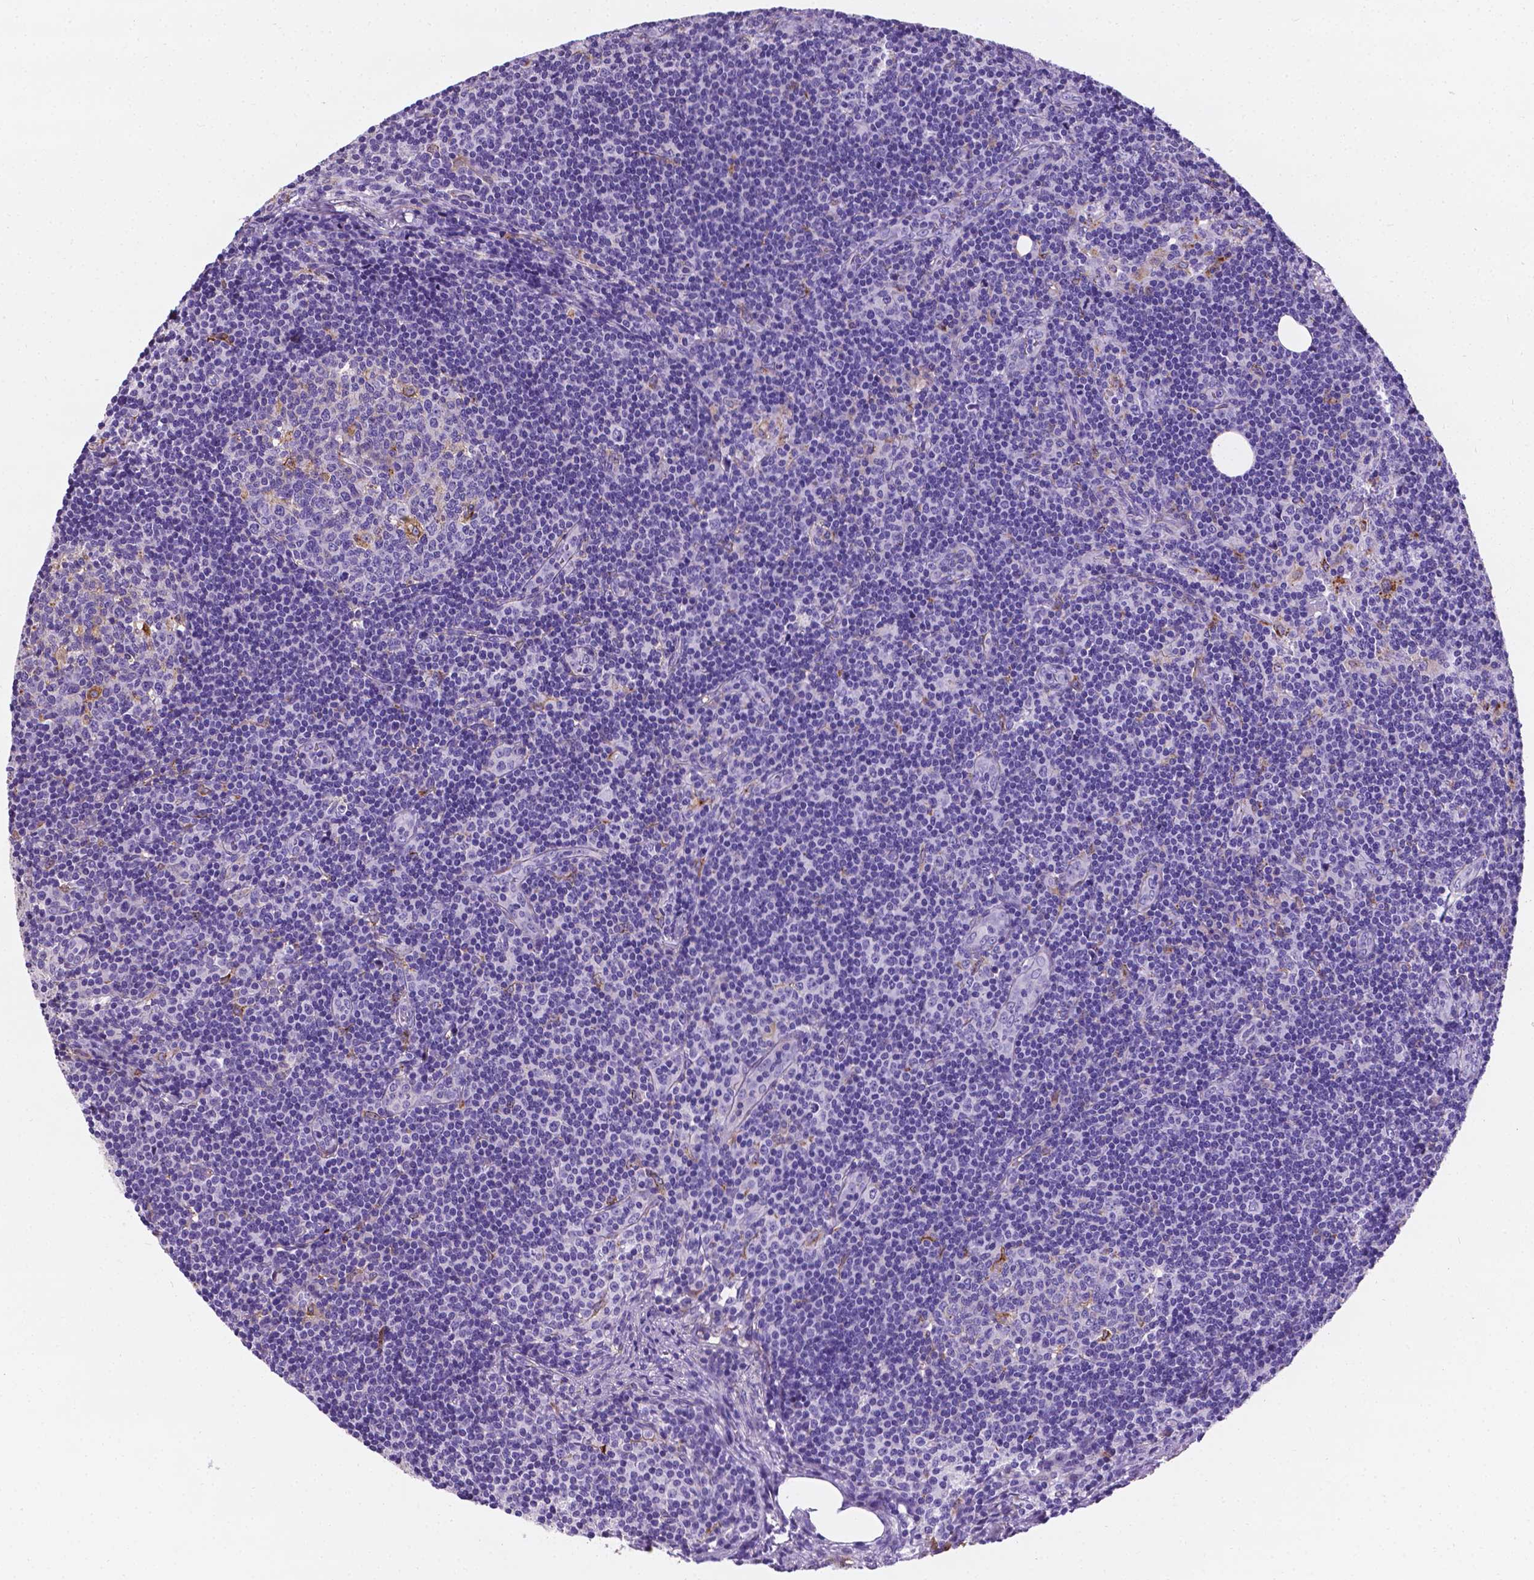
{"staining": {"intensity": "negative", "quantity": "none", "location": "none"}, "tissue": "lymph node", "cell_type": "Germinal center cells", "image_type": "normal", "snomed": [{"axis": "morphology", "description": "Normal tissue, NOS"}, {"axis": "topography", "description": "Lymph node"}], "caption": "DAB (3,3'-diaminobenzidine) immunohistochemical staining of unremarkable lymph node exhibits no significant expression in germinal center cells.", "gene": "APOE", "patient": {"sex": "female", "age": 41}}